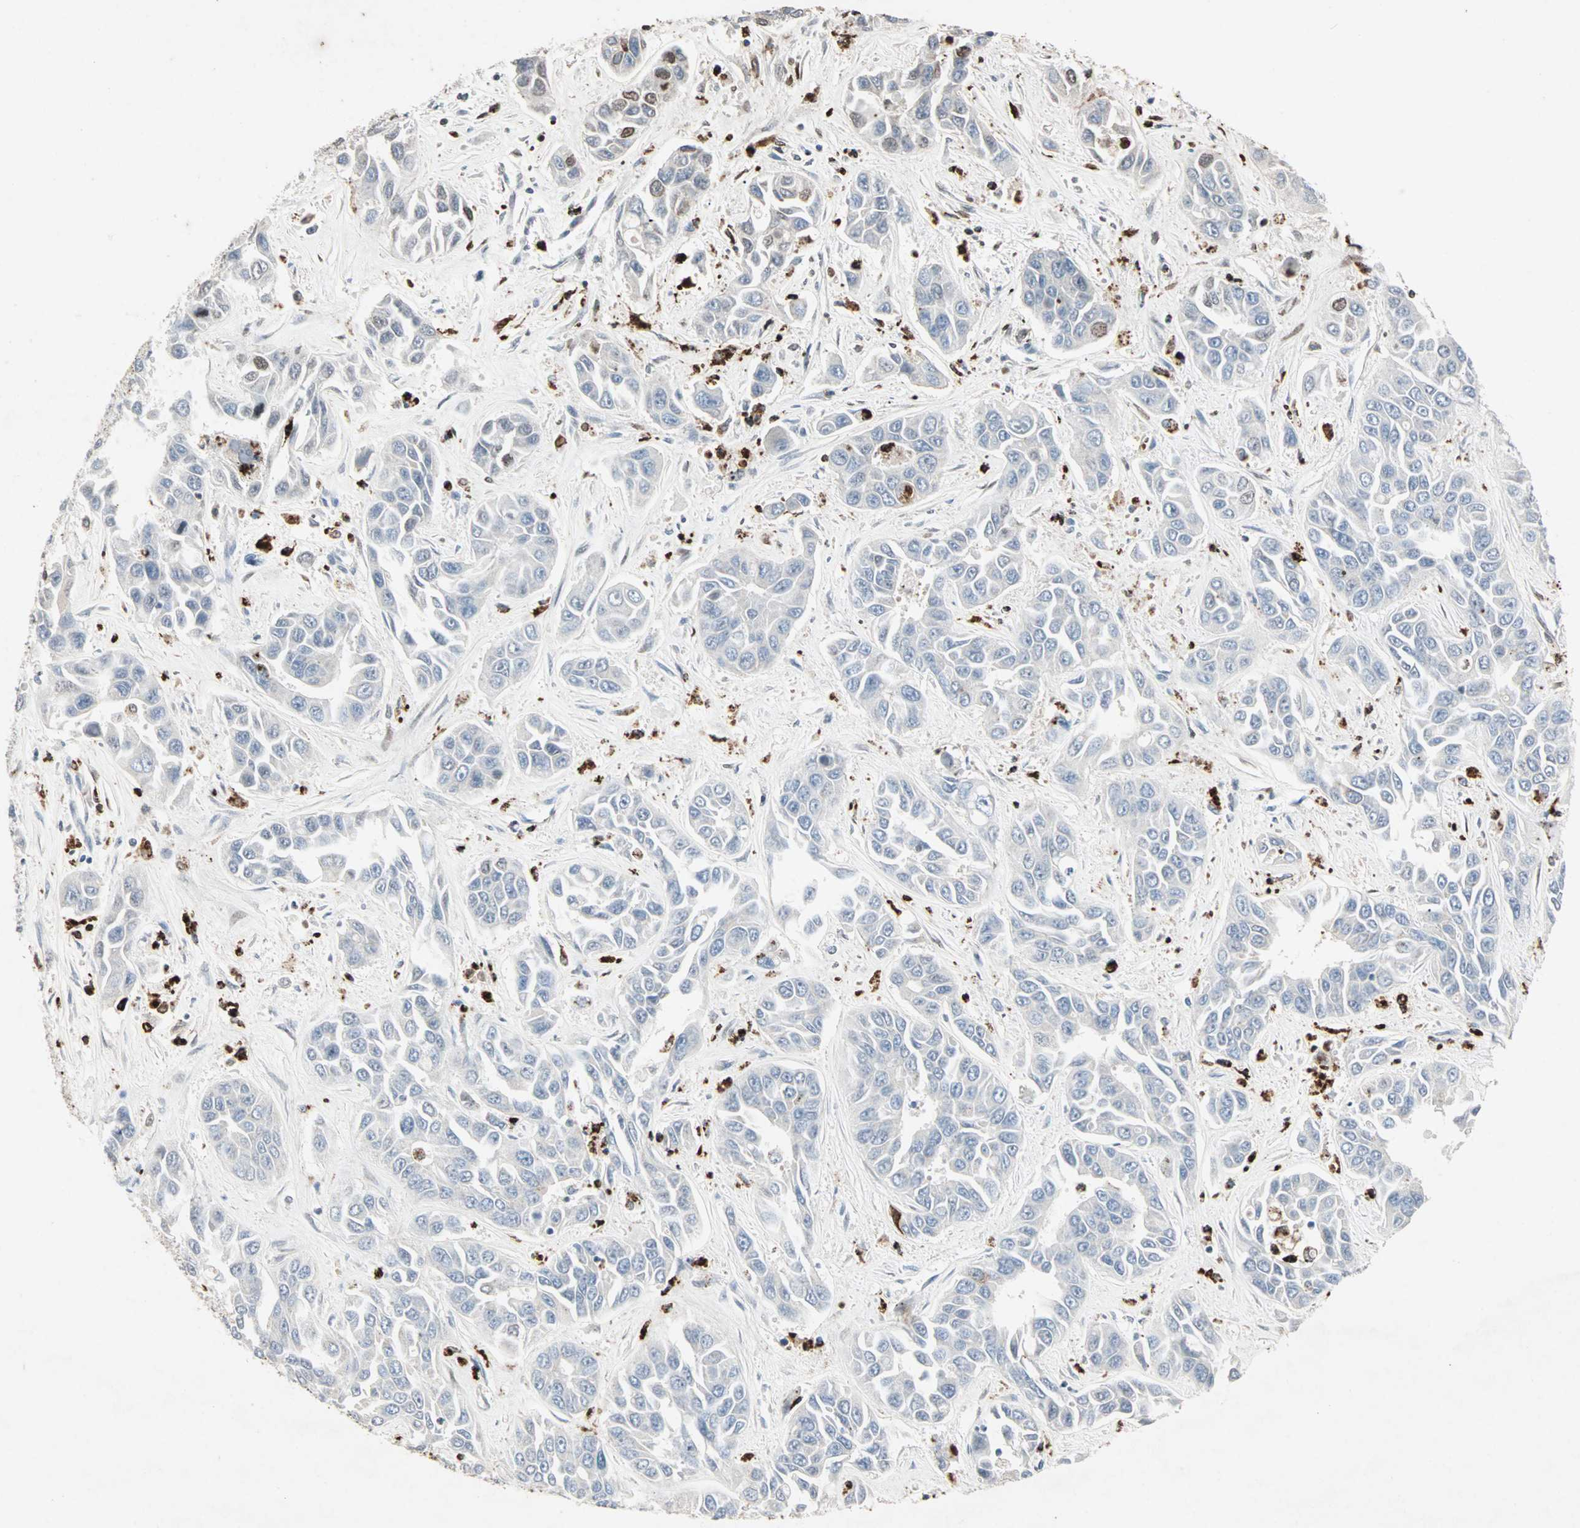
{"staining": {"intensity": "moderate", "quantity": "<25%", "location": "cytoplasmic/membranous,nuclear"}, "tissue": "liver cancer", "cell_type": "Tumor cells", "image_type": "cancer", "snomed": [{"axis": "morphology", "description": "Cholangiocarcinoma"}, {"axis": "topography", "description": "Liver"}], "caption": "IHC (DAB) staining of human liver cancer shows moderate cytoplasmic/membranous and nuclear protein expression in approximately <25% of tumor cells.", "gene": "CEACAM6", "patient": {"sex": "female", "age": 52}}